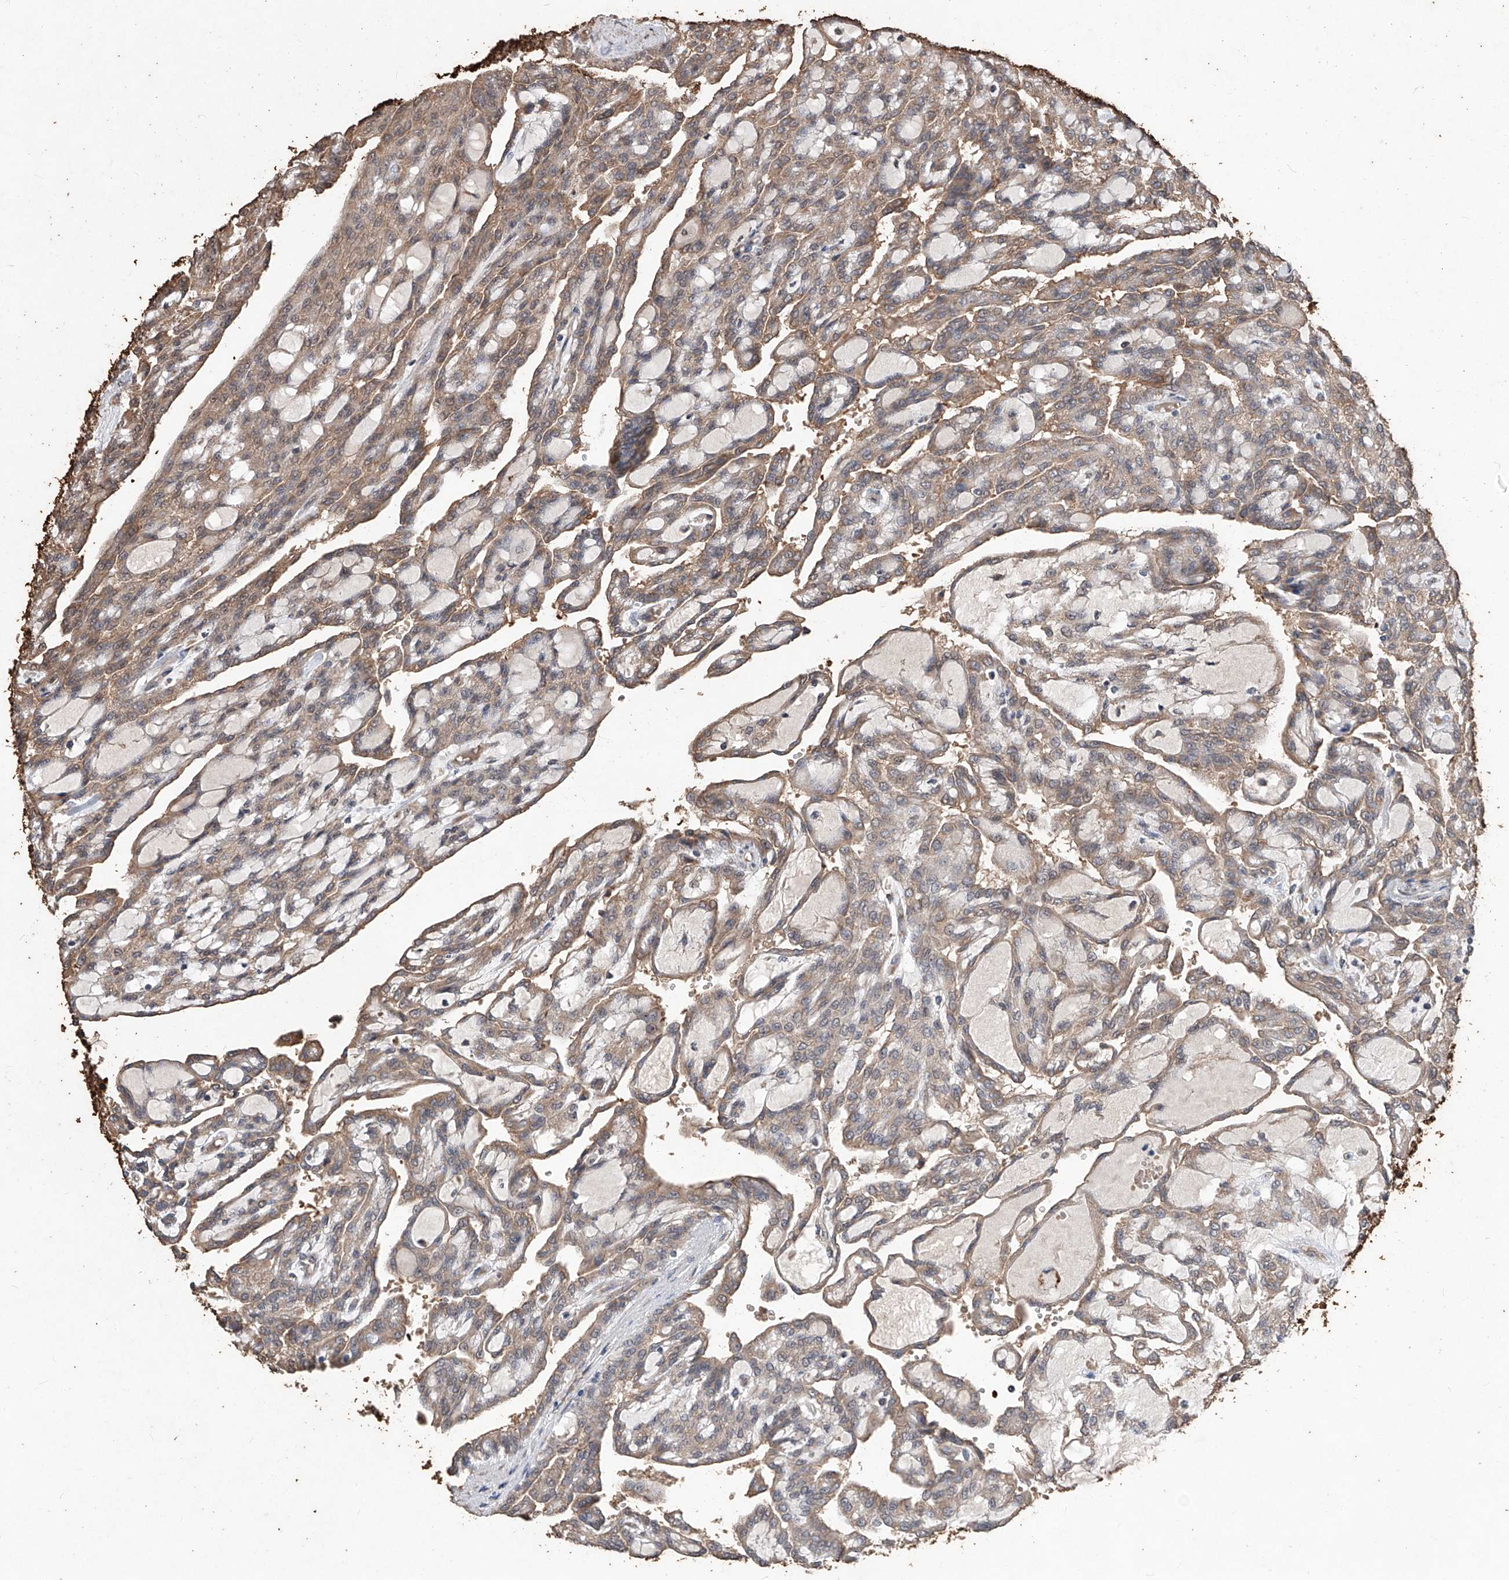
{"staining": {"intensity": "weak", "quantity": ">75%", "location": "cytoplasmic/membranous"}, "tissue": "renal cancer", "cell_type": "Tumor cells", "image_type": "cancer", "snomed": [{"axis": "morphology", "description": "Adenocarcinoma, NOS"}, {"axis": "topography", "description": "Kidney"}], "caption": "An immunohistochemistry histopathology image of neoplastic tissue is shown. Protein staining in brown labels weak cytoplasmic/membranous positivity in renal adenocarcinoma within tumor cells.", "gene": "EML1", "patient": {"sex": "male", "age": 63}}